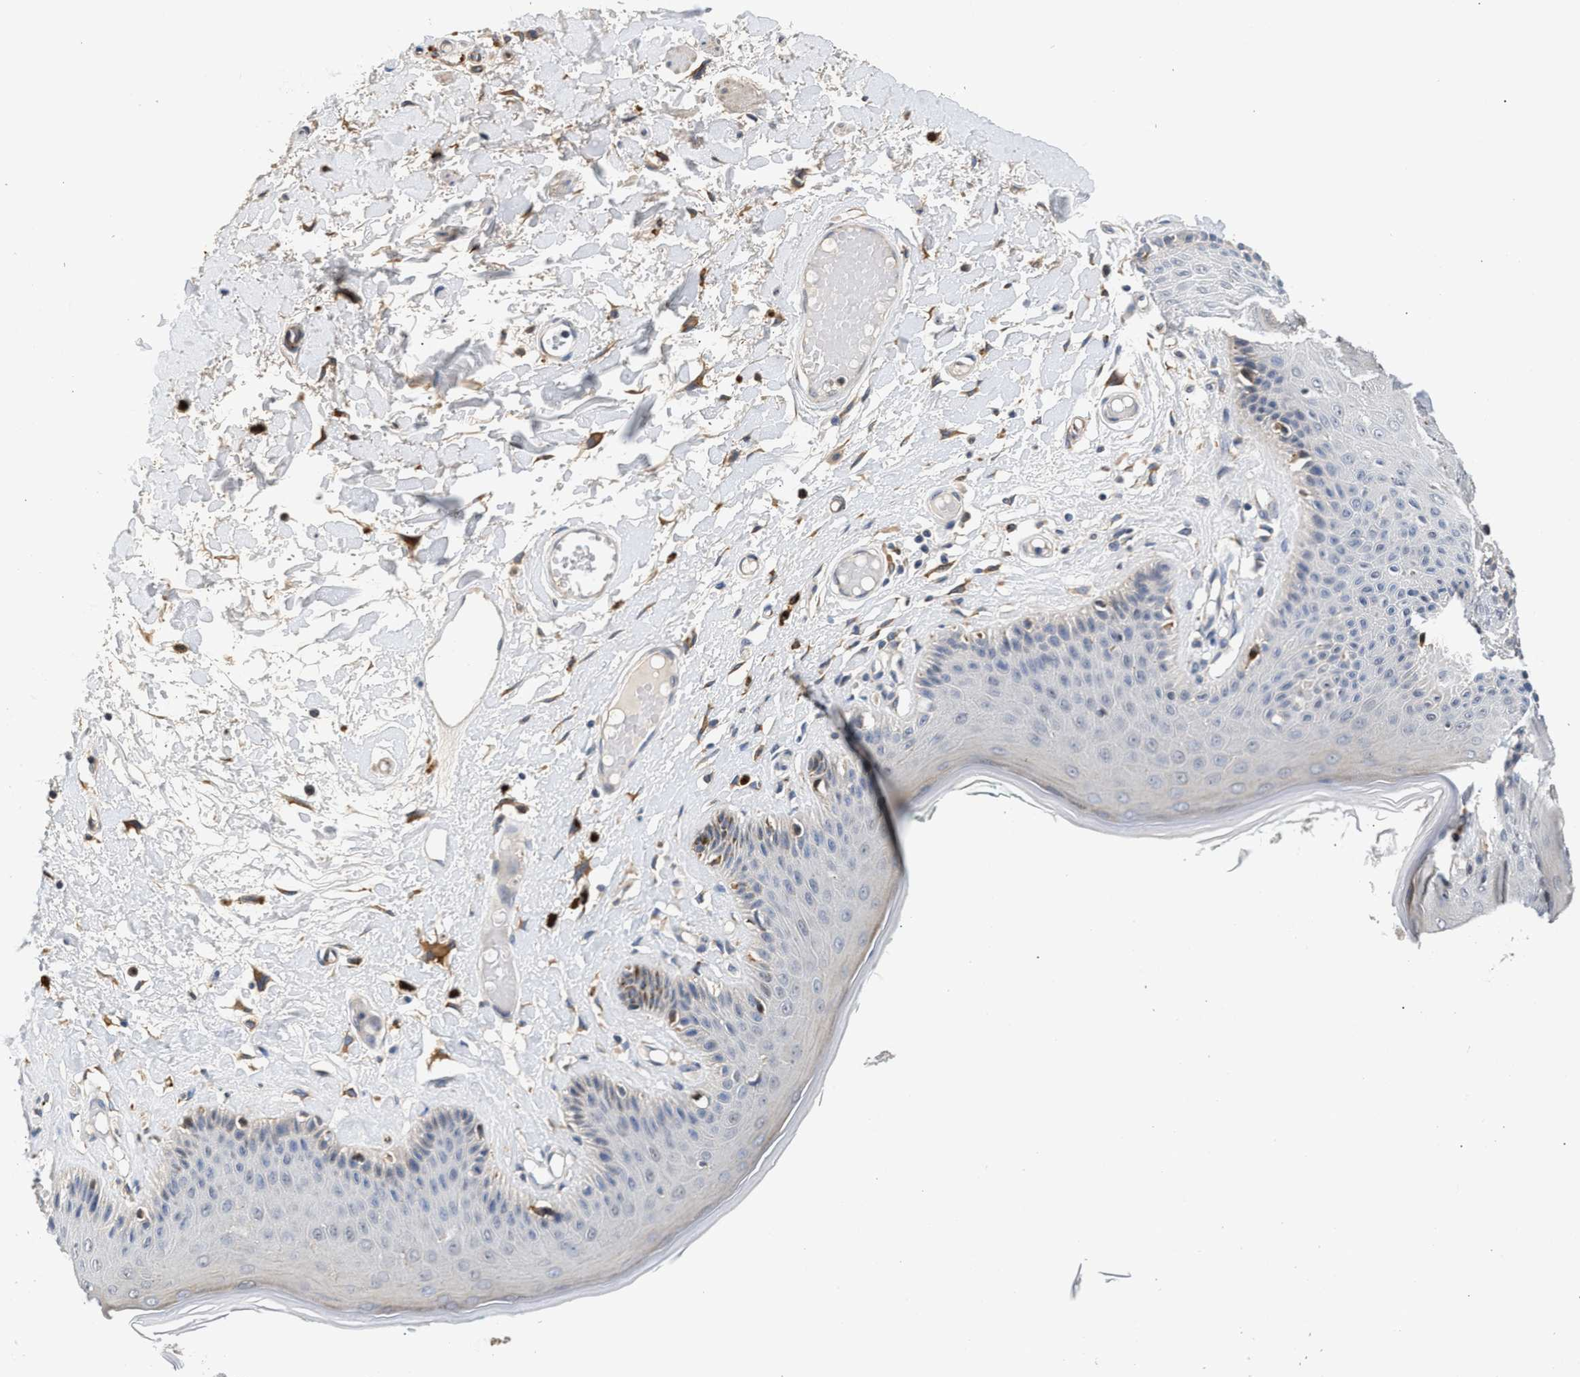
{"staining": {"intensity": "weak", "quantity": "<25%", "location": "cytoplasmic/membranous"}, "tissue": "skin", "cell_type": "Epidermal cells", "image_type": "normal", "snomed": [{"axis": "morphology", "description": "Normal tissue, NOS"}, {"axis": "topography", "description": "Vulva"}], "caption": "A high-resolution histopathology image shows immunohistochemistry (IHC) staining of unremarkable skin, which reveals no significant positivity in epidermal cells. (Immunohistochemistry (ihc), brightfield microscopy, high magnification).", "gene": "PPM1L", "patient": {"sex": "female", "age": 73}}